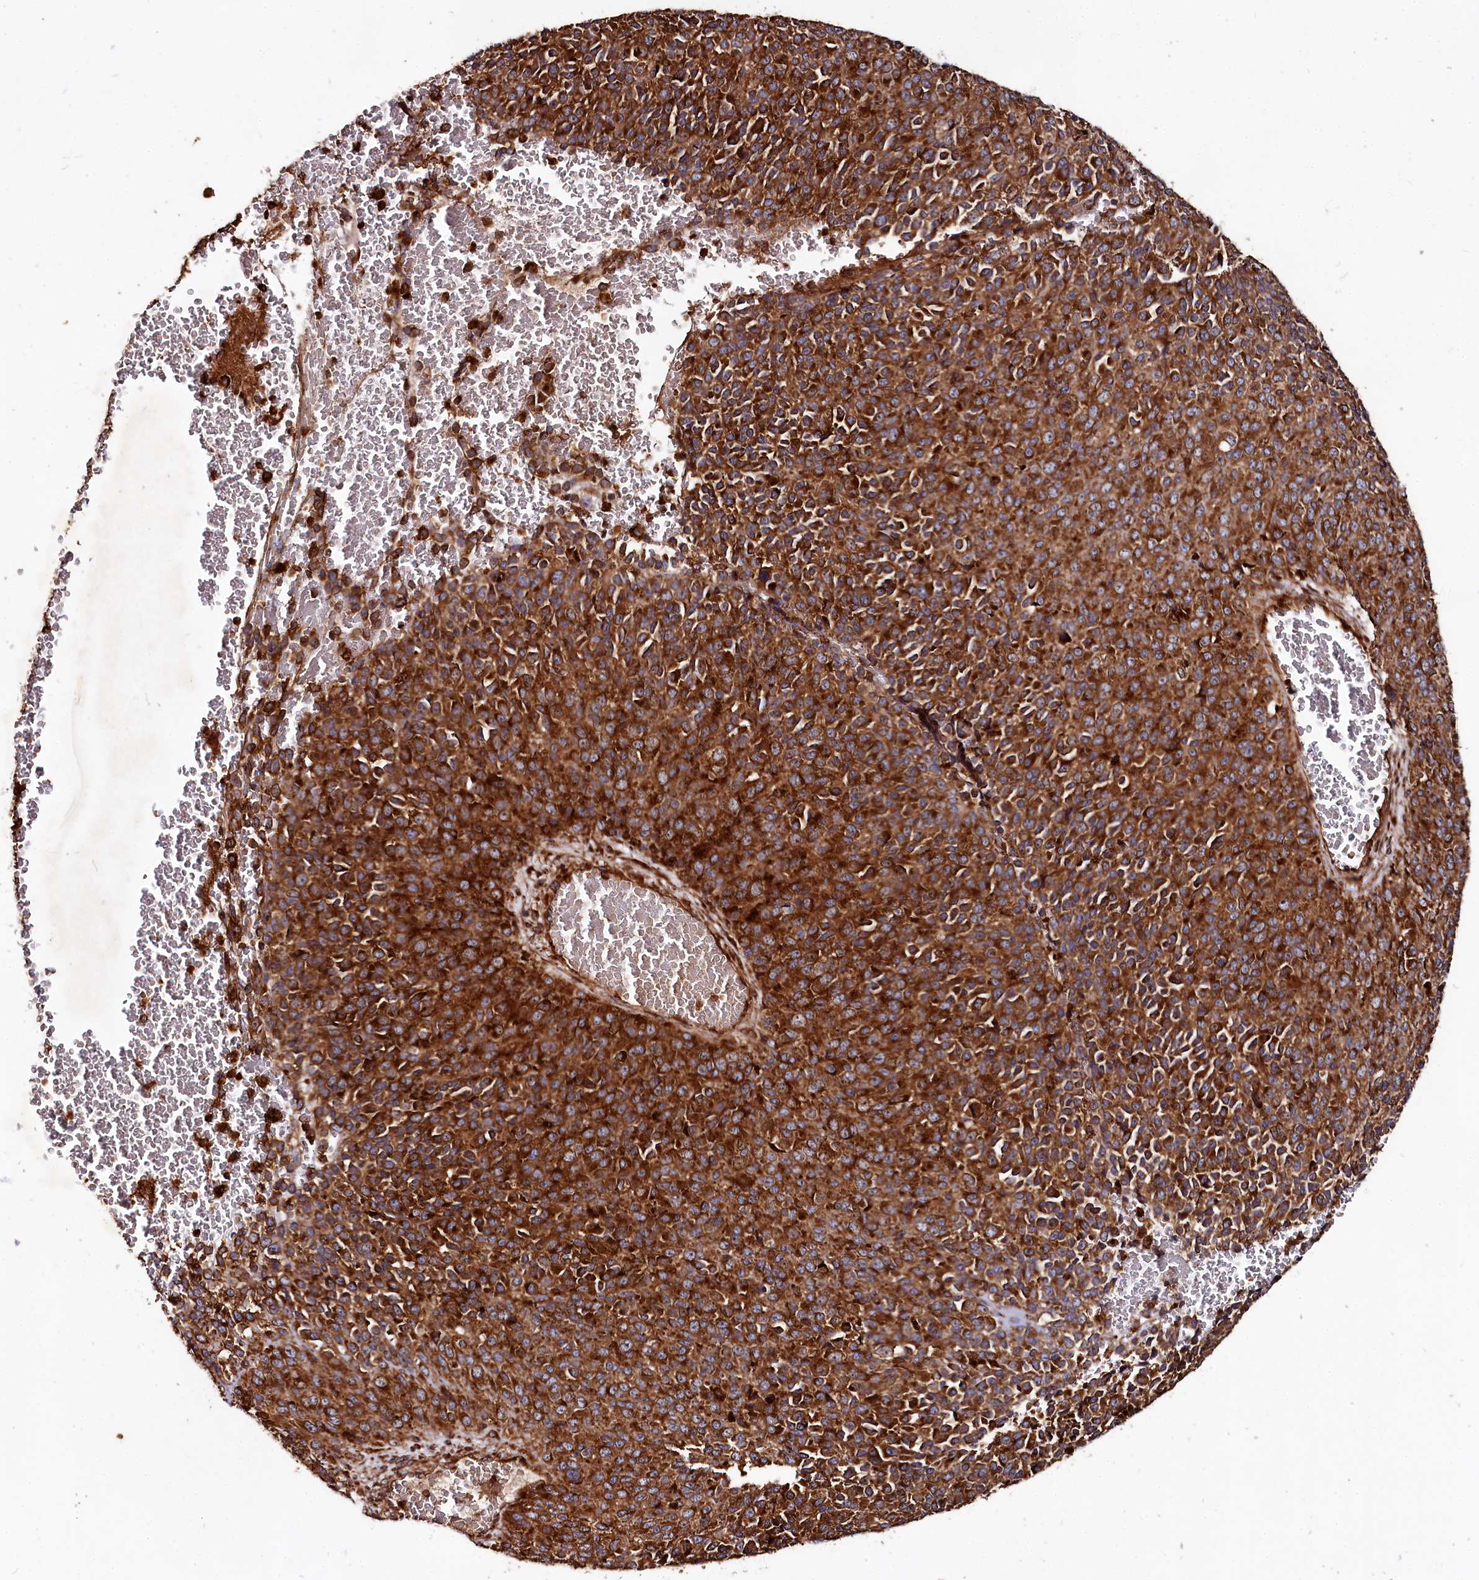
{"staining": {"intensity": "strong", "quantity": ">75%", "location": "cytoplasmic/membranous"}, "tissue": "melanoma", "cell_type": "Tumor cells", "image_type": "cancer", "snomed": [{"axis": "morphology", "description": "Malignant melanoma, Metastatic site"}, {"axis": "topography", "description": "Brain"}], "caption": "Malignant melanoma (metastatic site) tissue shows strong cytoplasmic/membranous staining in about >75% of tumor cells", "gene": "WDR73", "patient": {"sex": "female", "age": 56}}